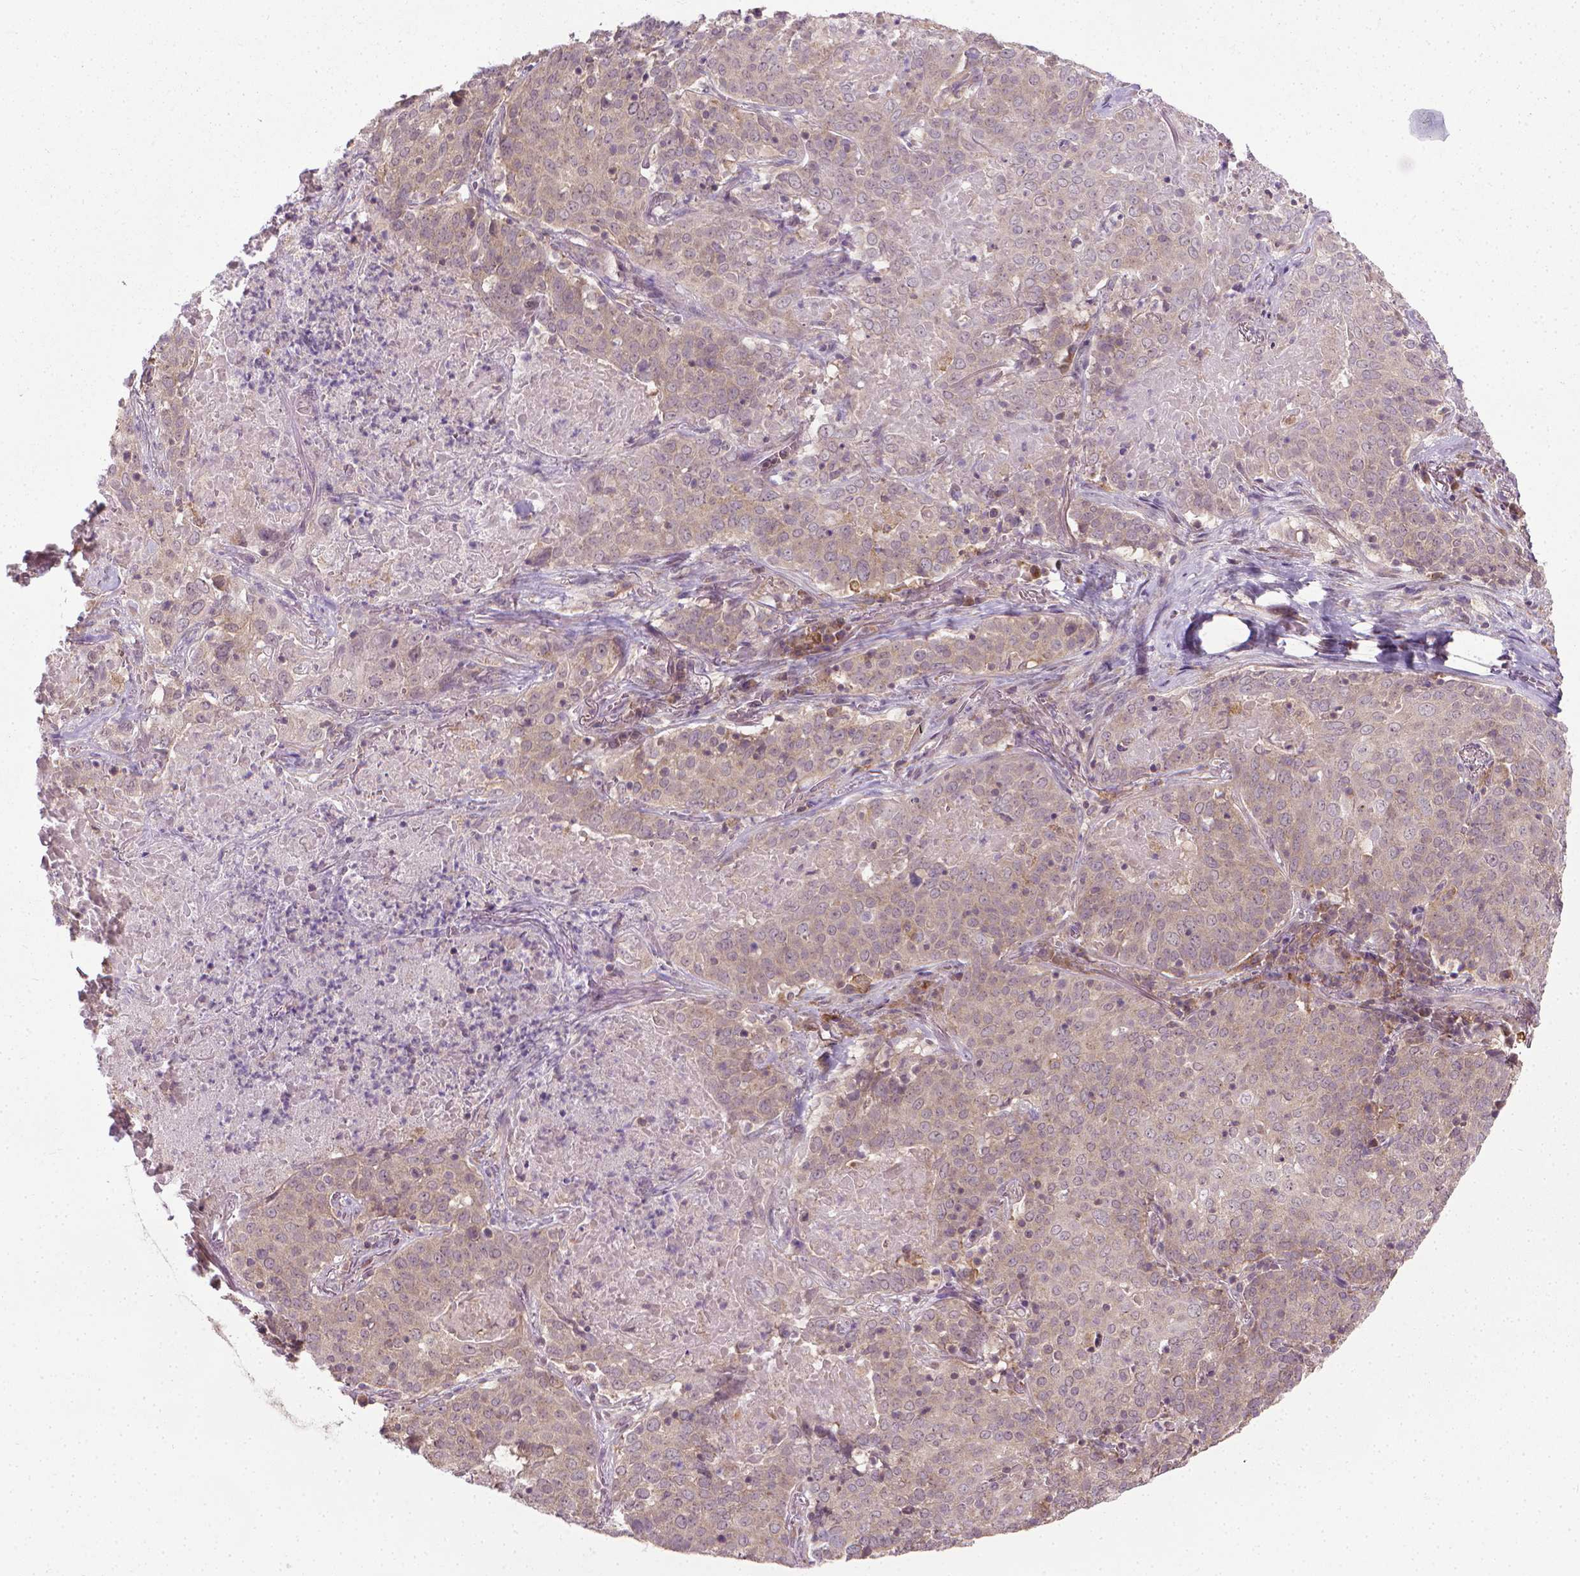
{"staining": {"intensity": "weak", "quantity": ">75%", "location": "cytoplasmic/membranous"}, "tissue": "lung cancer", "cell_type": "Tumor cells", "image_type": "cancer", "snomed": [{"axis": "morphology", "description": "Squamous cell carcinoma, NOS"}, {"axis": "topography", "description": "Lung"}], "caption": "A low amount of weak cytoplasmic/membranous positivity is present in approximately >75% of tumor cells in squamous cell carcinoma (lung) tissue. The staining was performed using DAB (3,3'-diaminobenzidine), with brown indicating positive protein expression. Nuclei are stained blue with hematoxylin.", "gene": "PRAG1", "patient": {"sex": "male", "age": 82}}